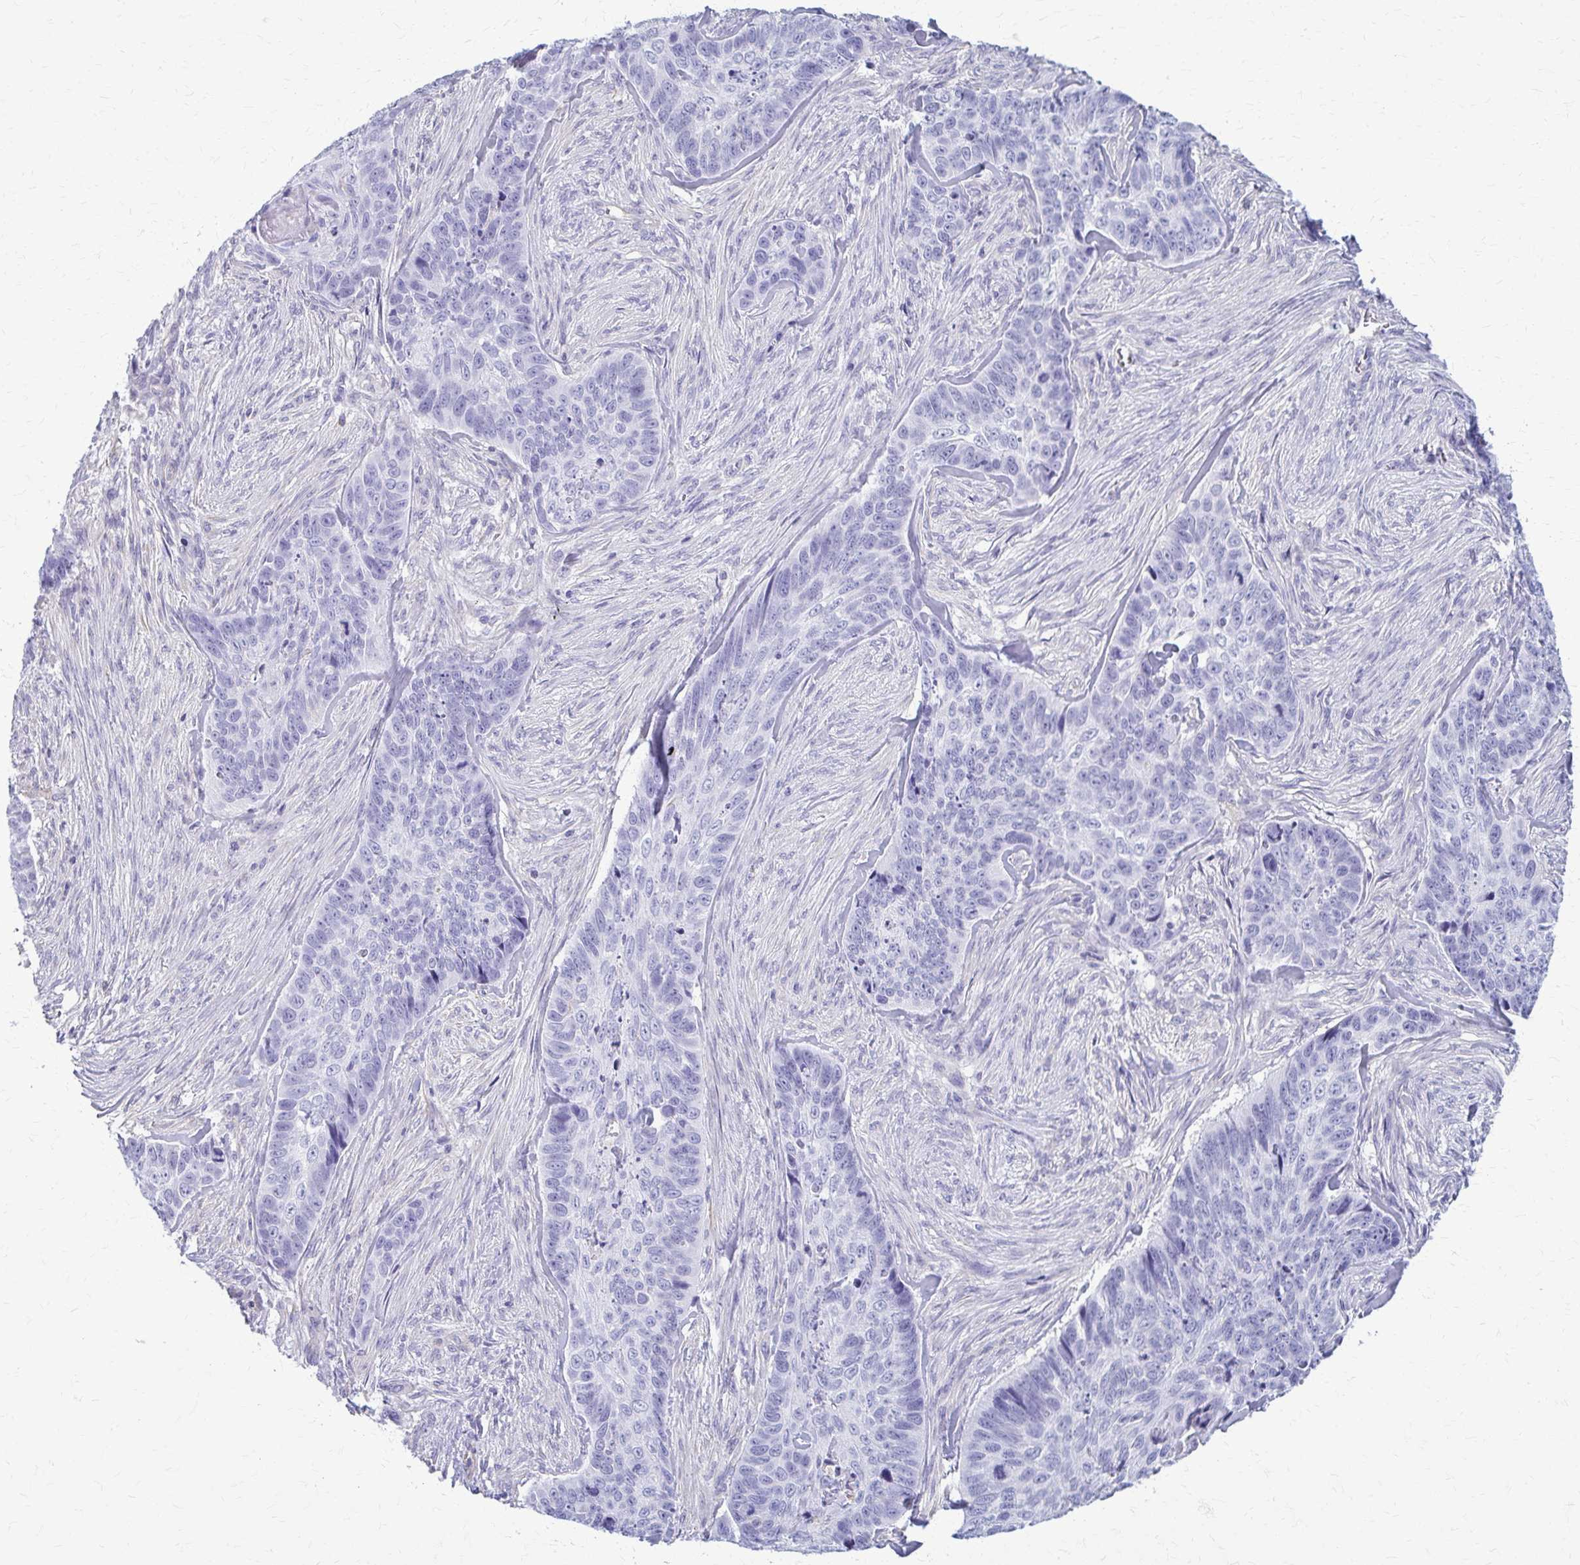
{"staining": {"intensity": "negative", "quantity": "none", "location": "none"}, "tissue": "skin cancer", "cell_type": "Tumor cells", "image_type": "cancer", "snomed": [{"axis": "morphology", "description": "Basal cell carcinoma"}, {"axis": "topography", "description": "Skin"}], "caption": "Immunohistochemical staining of human skin cancer shows no significant positivity in tumor cells.", "gene": "GFAP", "patient": {"sex": "female", "age": 82}}